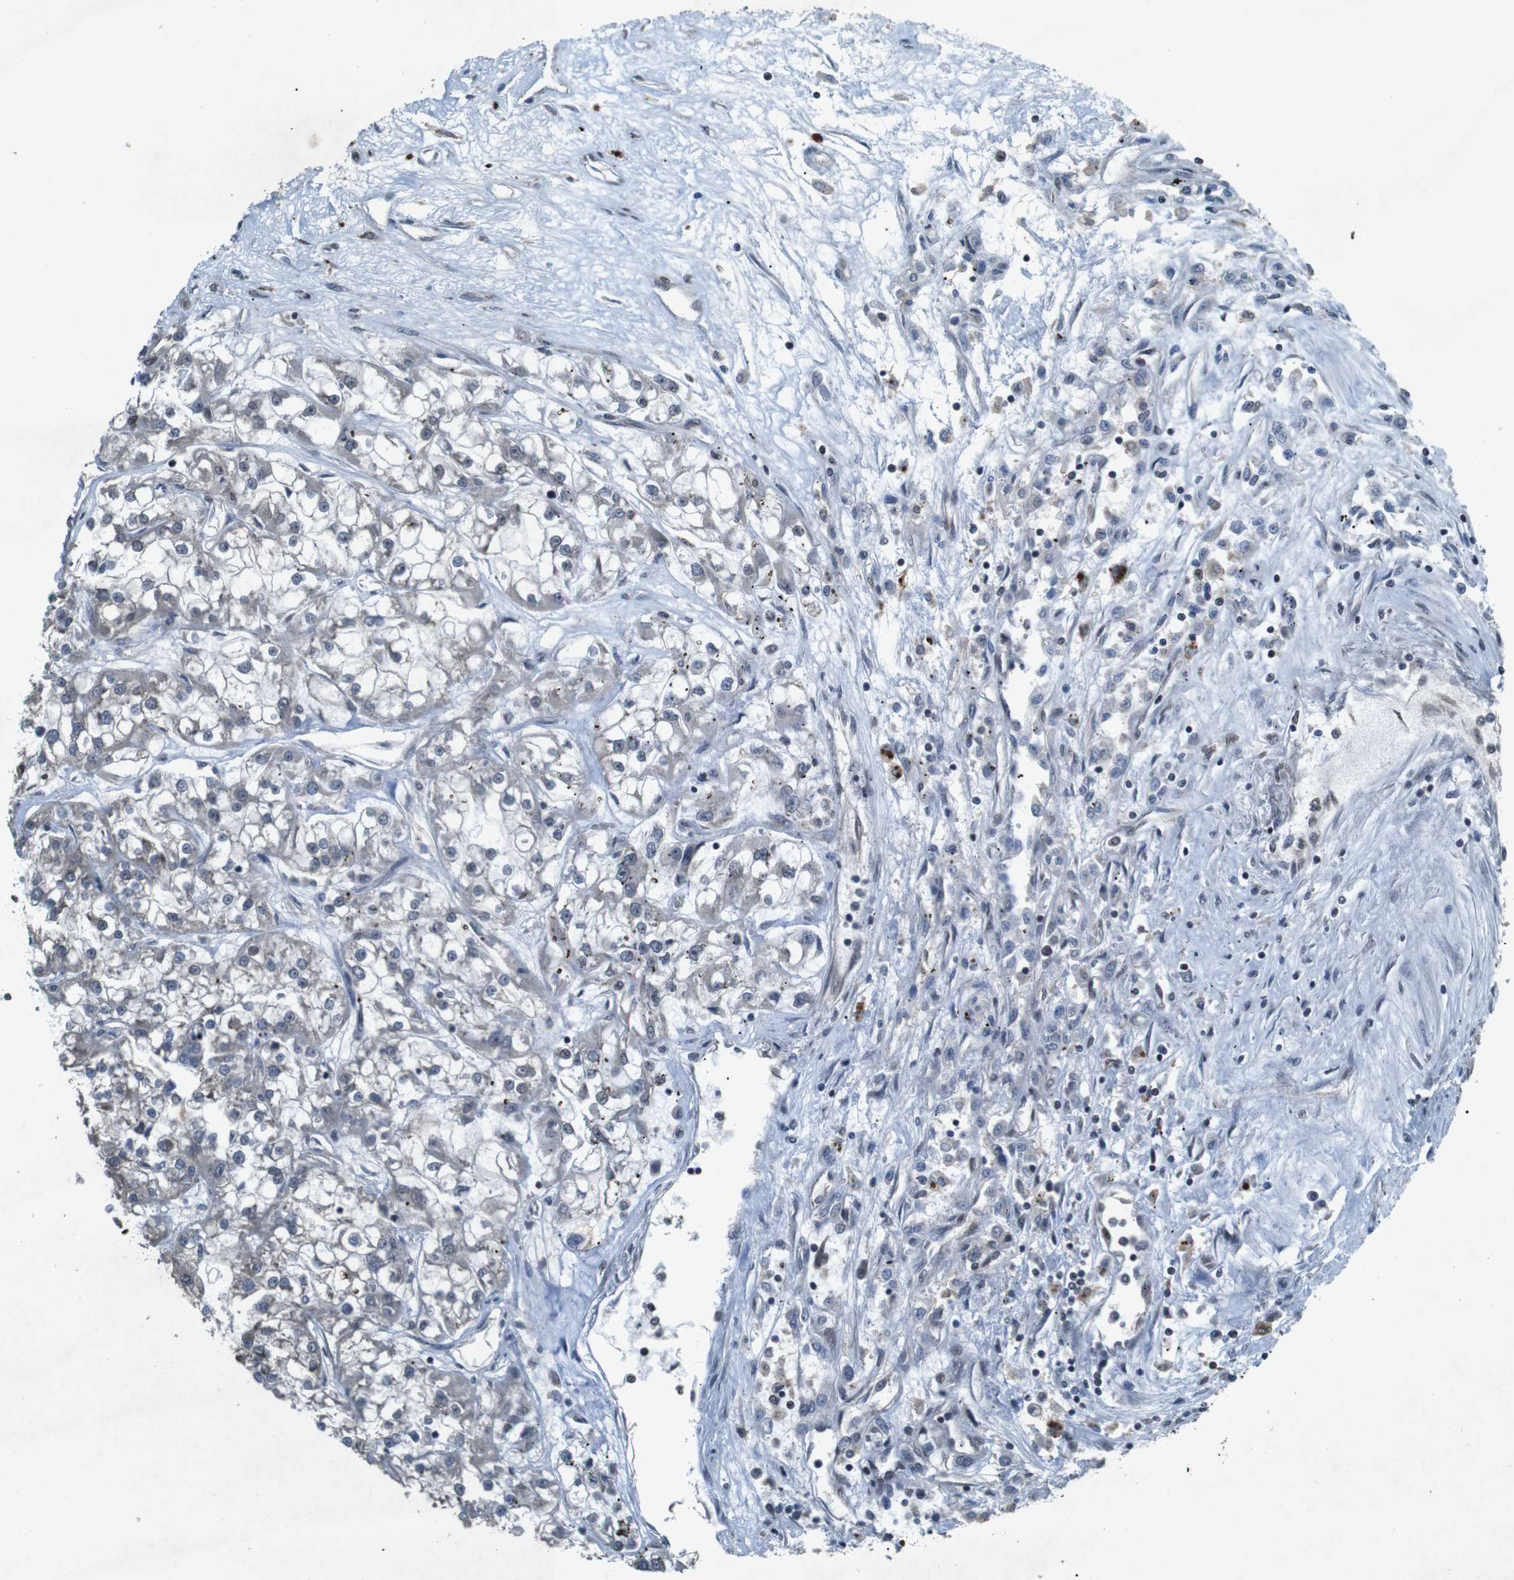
{"staining": {"intensity": "negative", "quantity": "none", "location": "none"}, "tissue": "renal cancer", "cell_type": "Tumor cells", "image_type": "cancer", "snomed": [{"axis": "morphology", "description": "Adenocarcinoma, NOS"}, {"axis": "topography", "description": "Kidney"}], "caption": "Immunohistochemistry of adenocarcinoma (renal) displays no positivity in tumor cells.", "gene": "SOCS1", "patient": {"sex": "female", "age": 52}}